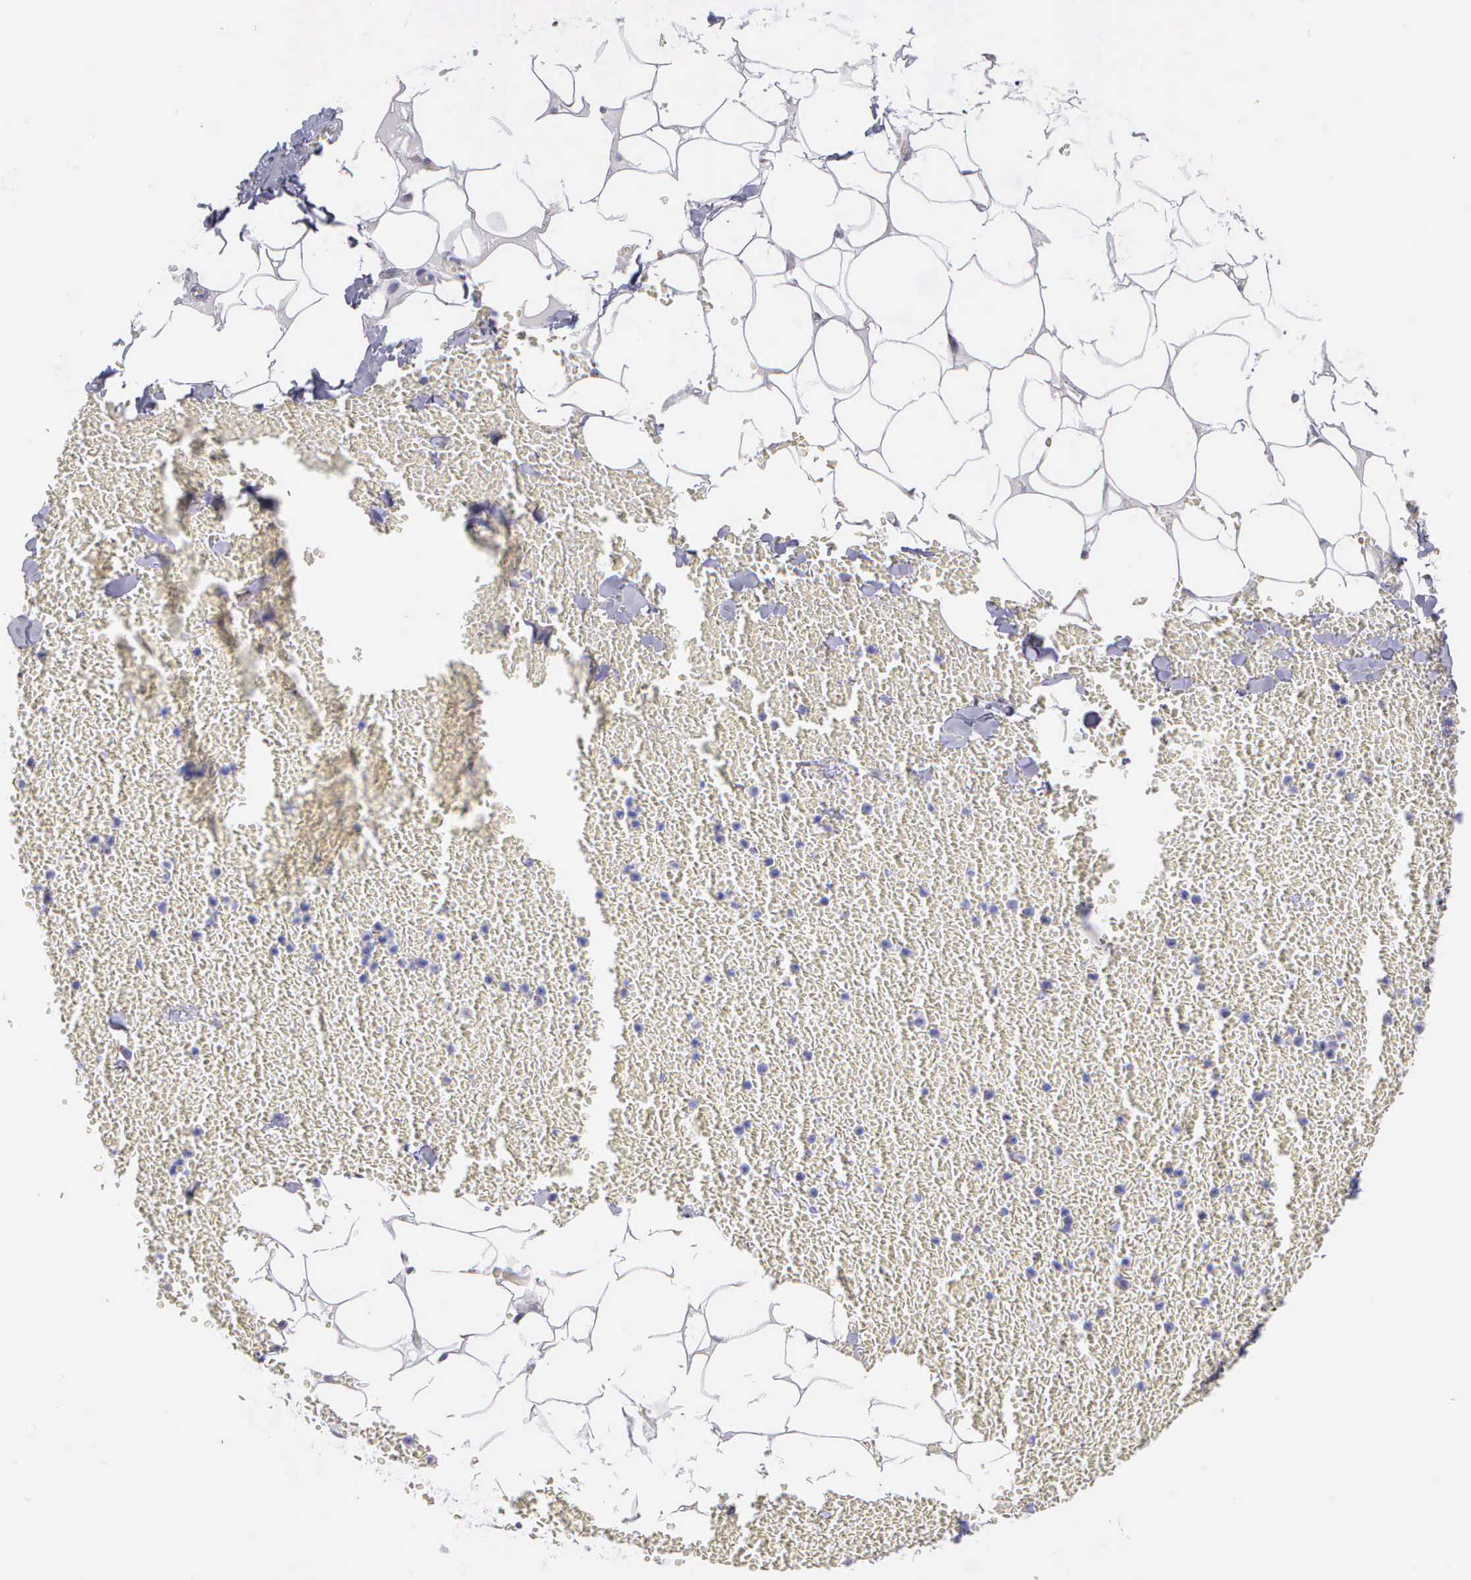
{"staining": {"intensity": "negative", "quantity": "none", "location": "none"}, "tissue": "adipose tissue", "cell_type": "Adipocytes", "image_type": "normal", "snomed": [{"axis": "morphology", "description": "Normal tissue, NOS"}, {"axis": "morphology", "description": "Inflammation, NOS"}, {"axis": "topography", "description": "Lymph node"}, {"axis": "topography", "description": "Peripheral nerve tissue"}], "caption": "Immunohistochemical staining of unremarkable human adipose tissue shows no significant positivity in adipocytes.", "gene": "SYNJ2BP", "patient": {"sex": "male", "age": 52}}